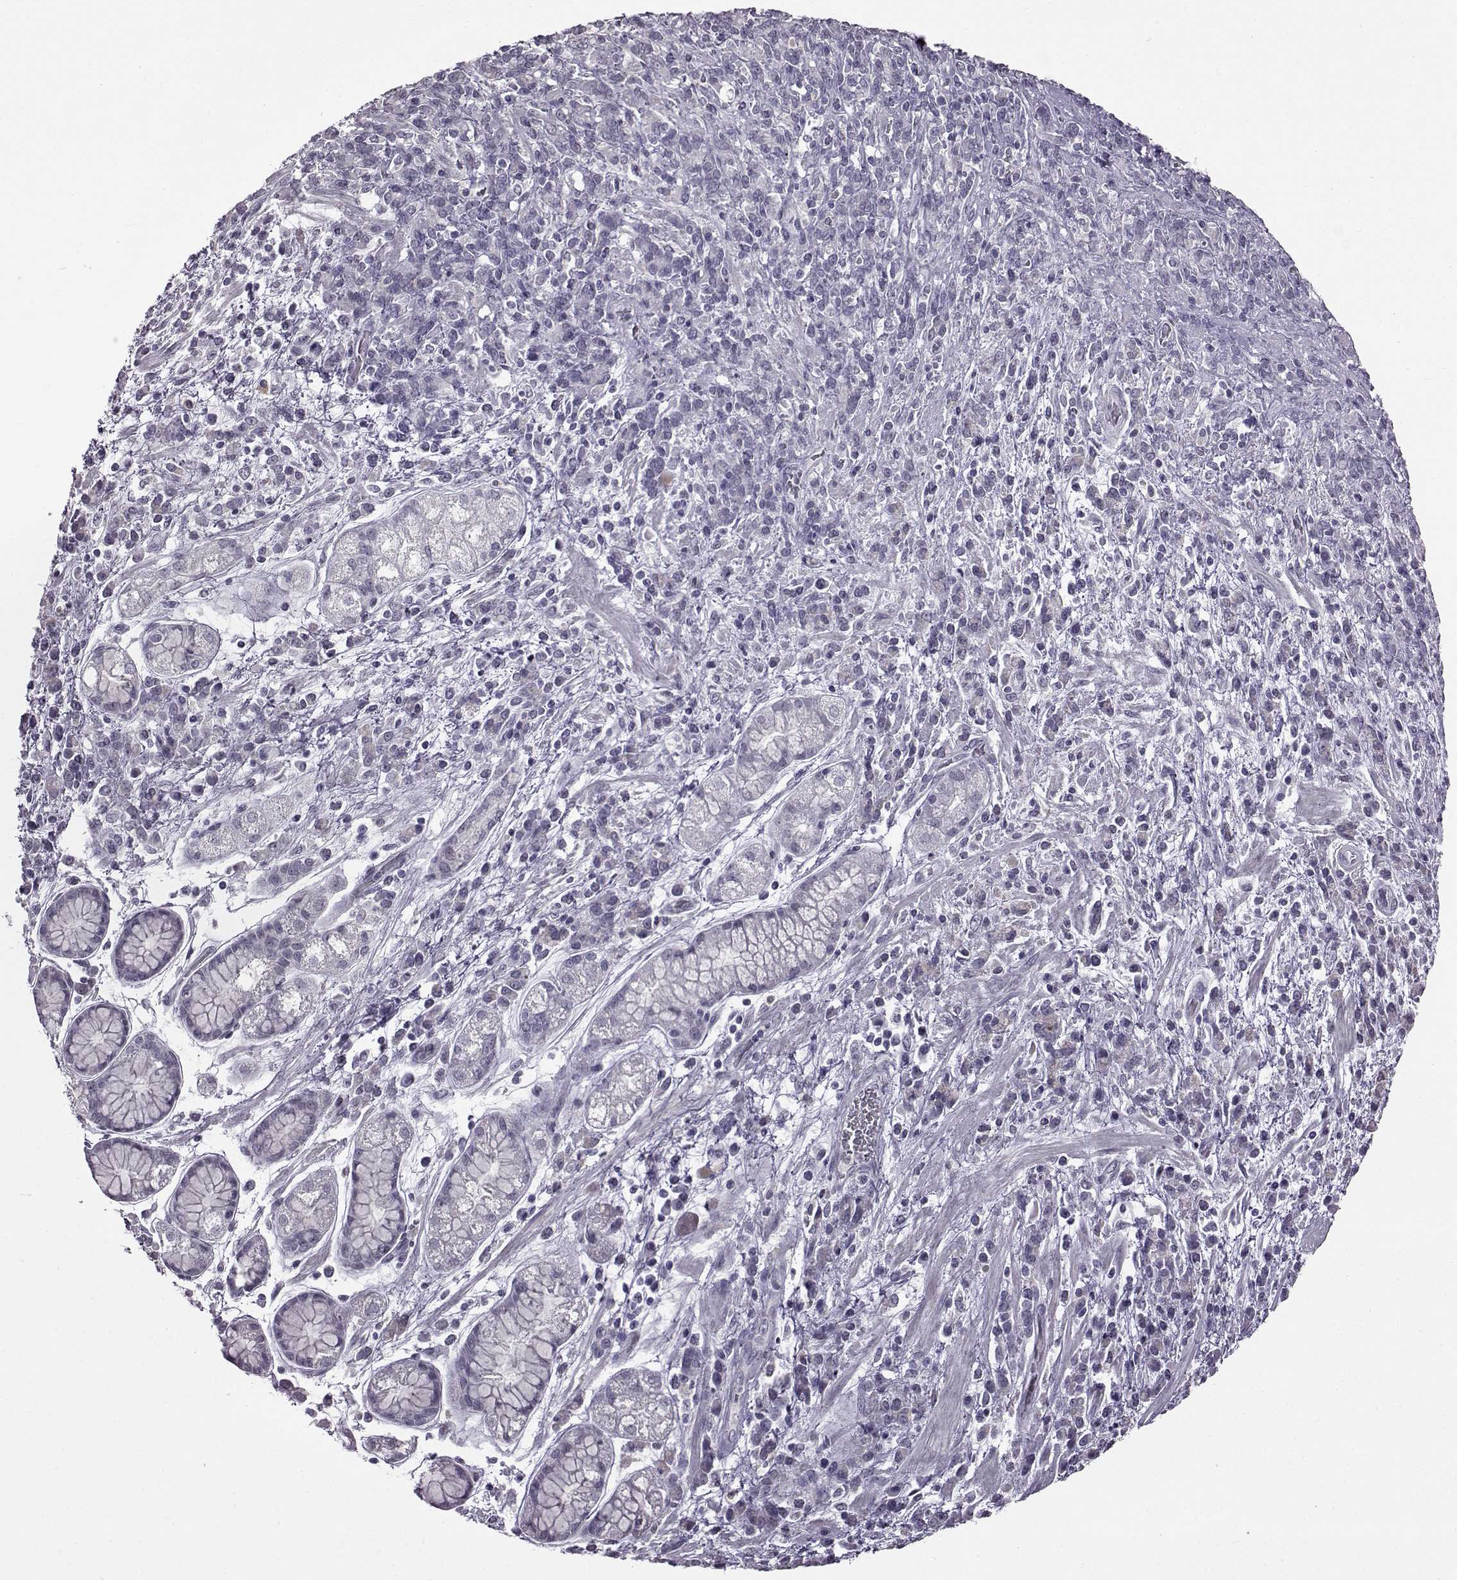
{"staining": {"intensity": "negative", "quantity": "none", "location": "none"}, "tissue": "stomach cancer", "cell_type": "Tumor cells", "image_type": "cancer", "snomed": [{"axis": "morphology", "description": "Adenocarcinoma, NOS"}, {"axis": "topography", "description": "Stomach"}], "caption": "This is a micrograph of IHC staining of stomach cancer, which shows no expression in tumor cells.", "gene": "SLC28A2", "patient": {"sex": "female", "age": 57}}